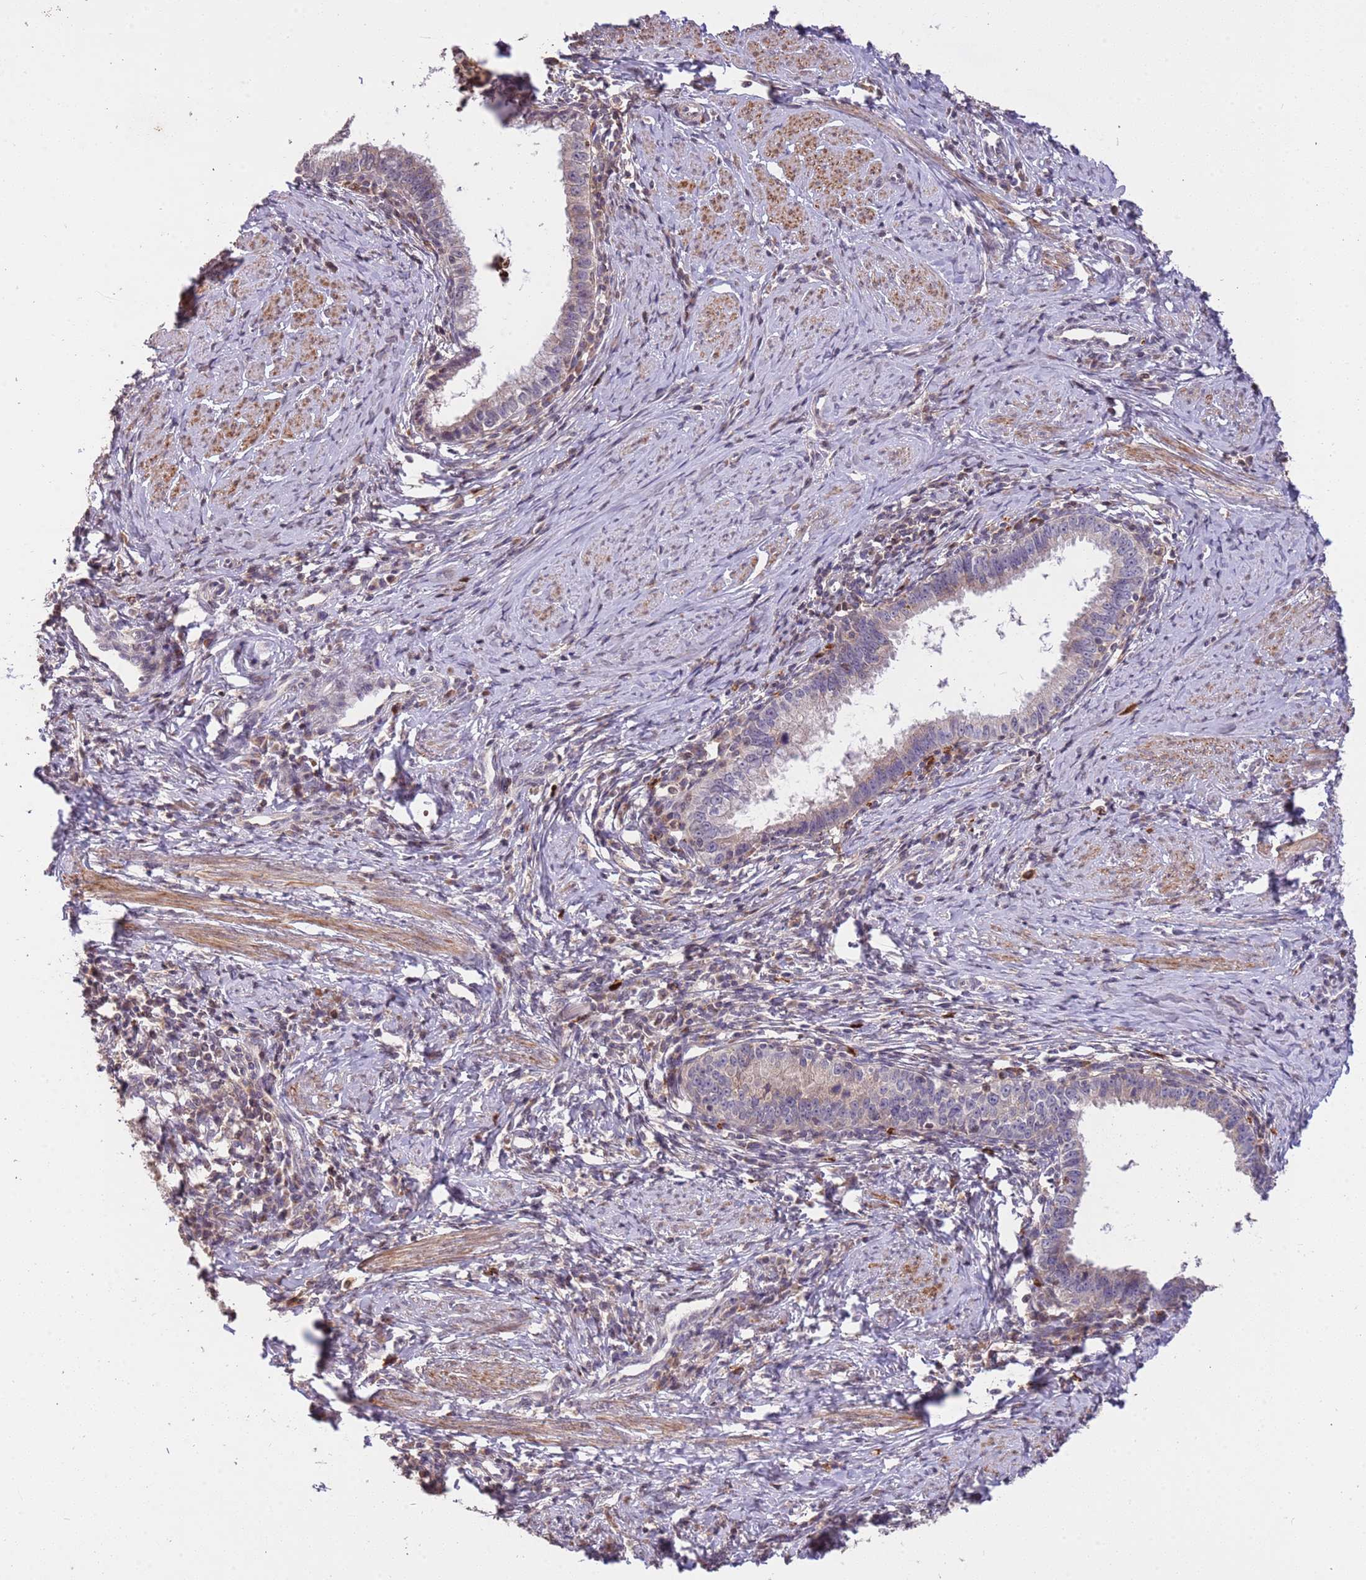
{"staining": {"intensity": "negative", "quantity": "none", "location": "none"}, "tissue": "cervical cancer", "cell_type": "Tumor cells", "image_type": "cancer", "snomed": [{"axis": "morphology", "description": "Adenocarcinoma, NOS"}, {"axis": "topography", "description": "Cervix"}], "caption": "Immunohistochemistry (IHC) image of neoplastic tissue: human cervical cancer stained with DAB (3,3'-diaminobenzidine) shows no significant protein expression in tumor cells. (Brightfield microscopy of DAB (3,3'-diaminobenzidine) IHC at high magnification).", "gene": "SLC16A4", "patient": {"sex": "female", "age": 36}}